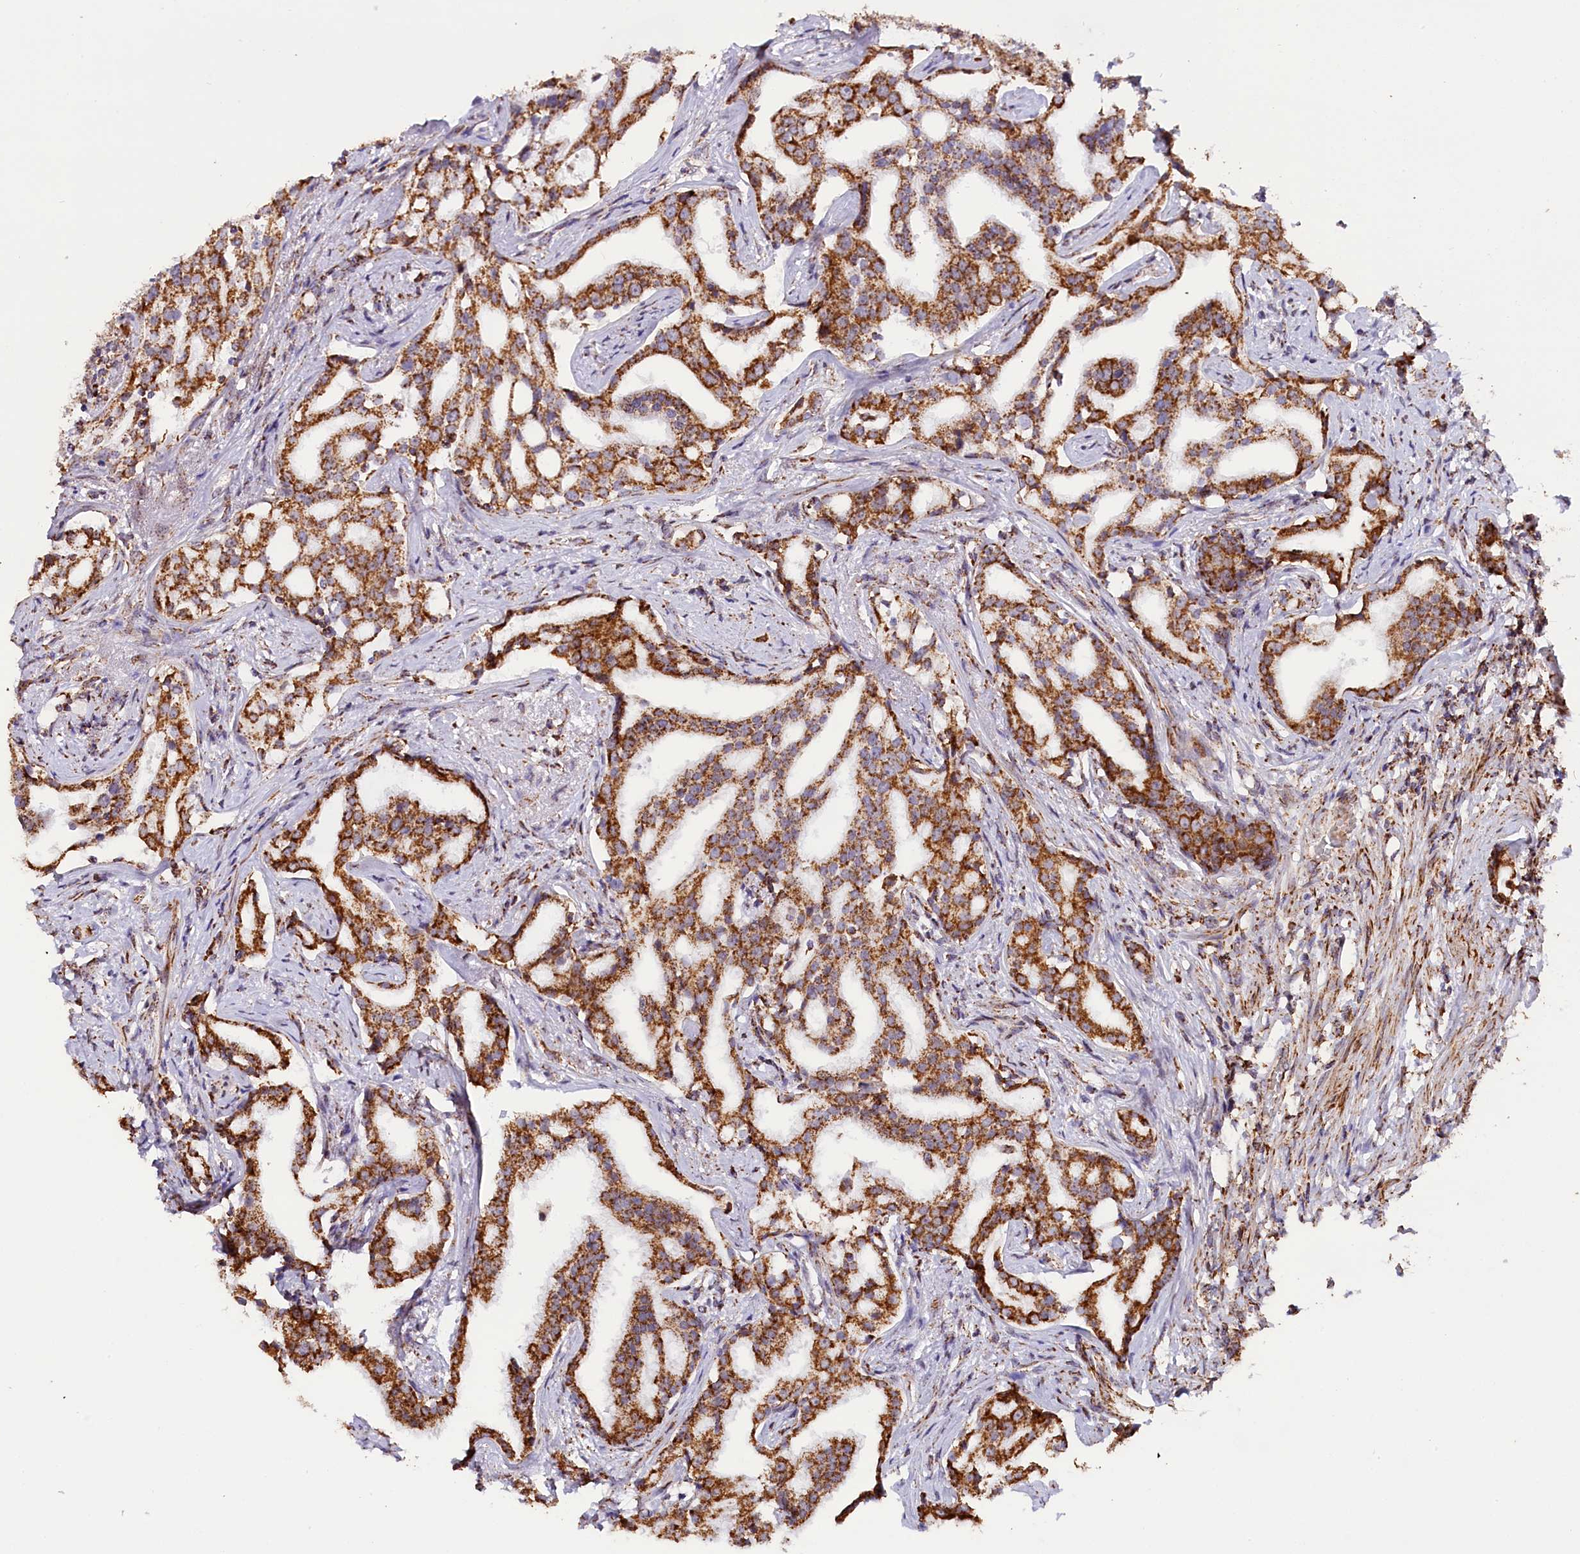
{"staining": {"intensity": "strong", "quantity": ">75%", "location": "cytoplasmic/membranous"}, "tissue": "prostate cancer", "cell_type": "Tumor cells", "image_type": "cancer", "snomed": [{"axis": "morphology", "description": "Adenocarcinoma, High grade"}, {"axis": "topography", "description": "Prostate"}], "caption": "Adenocarcinoma (high-grade) (prostate) stained with a brown dye exhibits strong cytoplasmic/membranous positive positivity in about >75% of tumor cells.", "gene": "NDUFA8", "patient": {"sex": "male", "age": 67}}